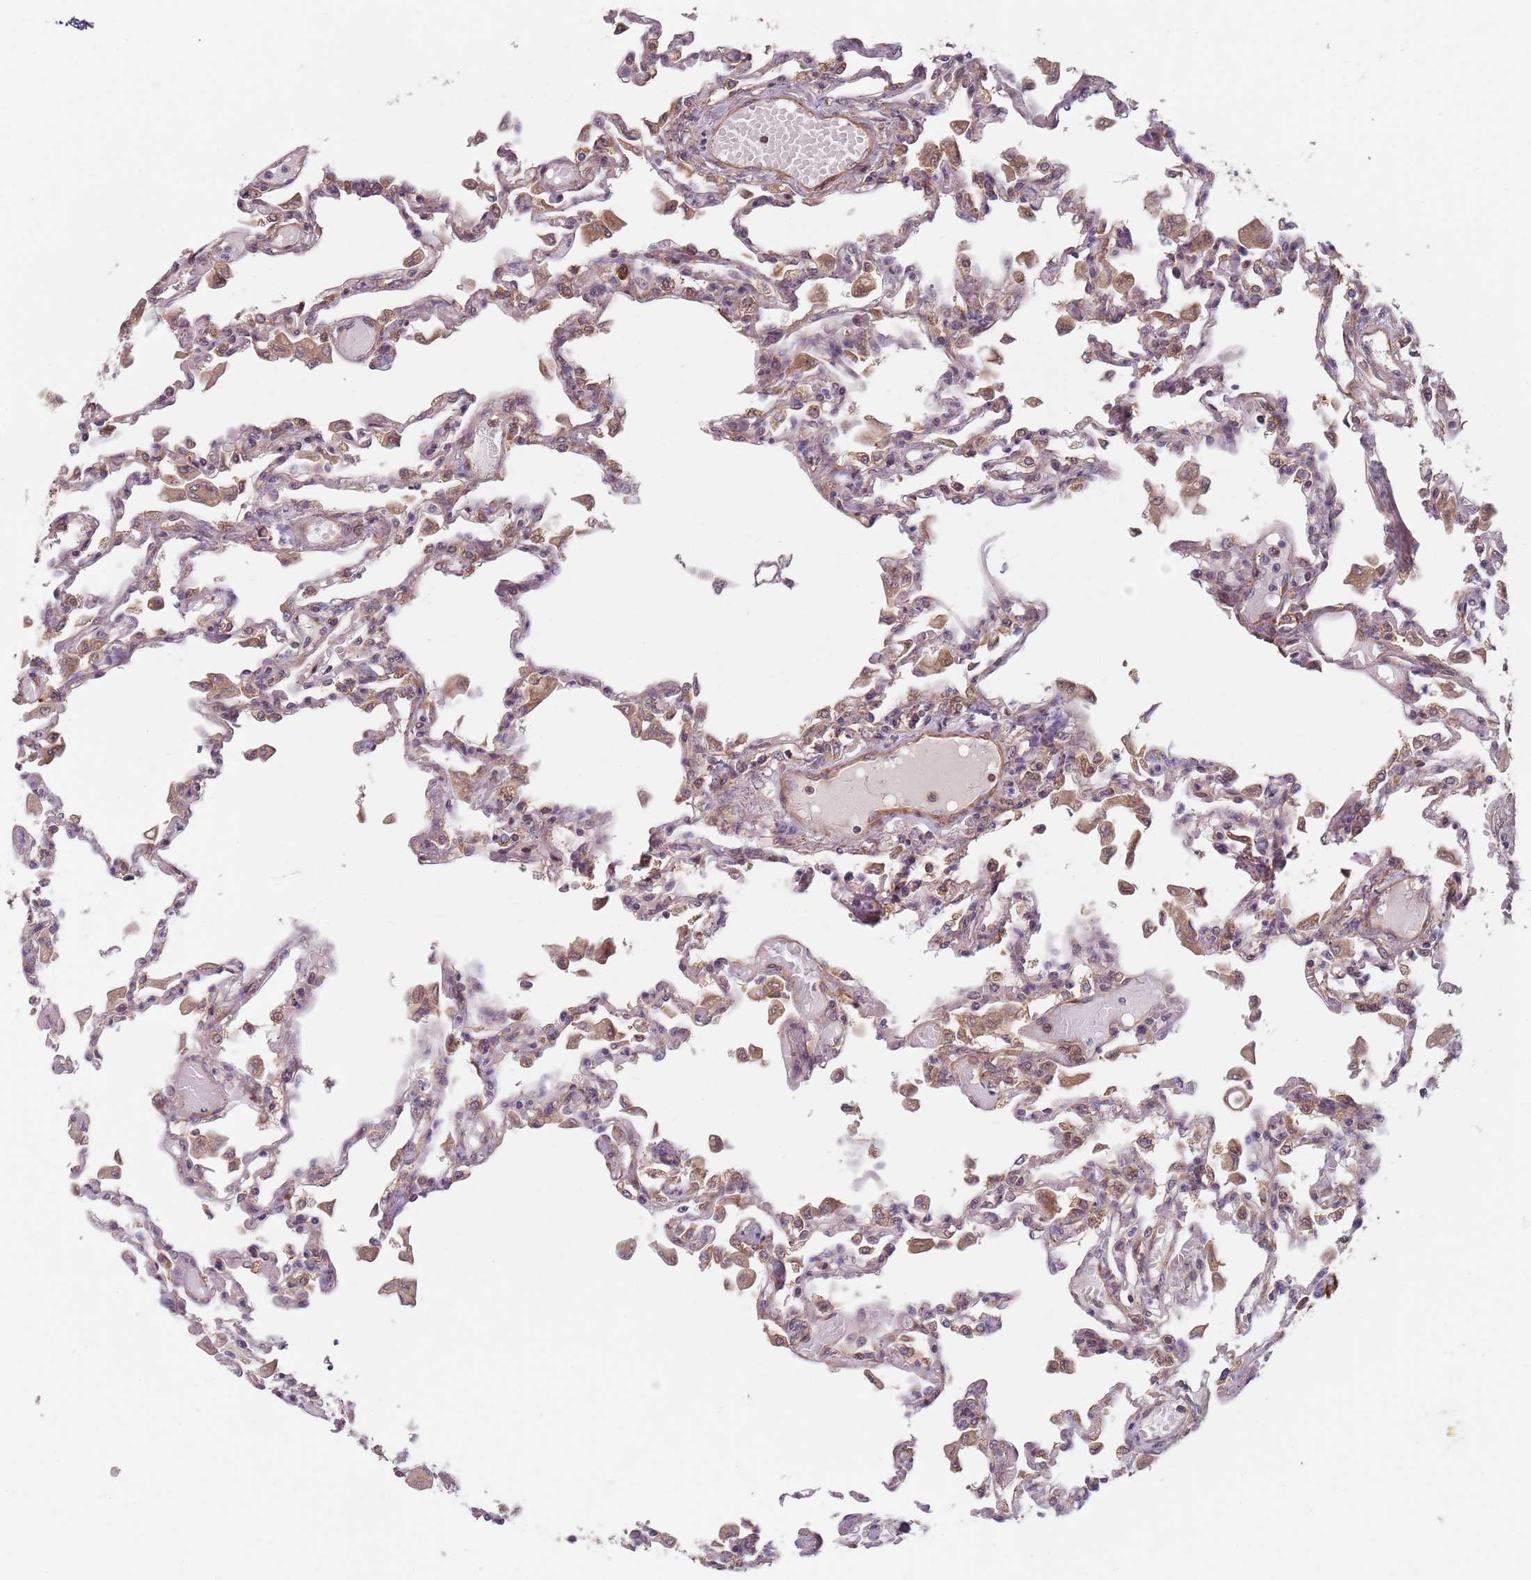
{"staining": {"intensity": "weak", "quantity": "25%-75%", "location": "cytoplasmic/membranous"}, "tissue": "lung", "cell_type": "Alveolar cells", "image_type": "normal", "snomed": [{"axis": "morphology", "description": "Normal tissue, NOS"}, {"axis": "topography", "description": "Bronchus"}, {"axis": "topography", "description": "Lung"}], "caption": "Lung stained with a brown dye demonstrates weak cytoplasmic/membranous positive expression in about 25%-75% of alveolar cells.", "gene": "NOTCH3", "patient": {"sex": "female", "age": 49}}